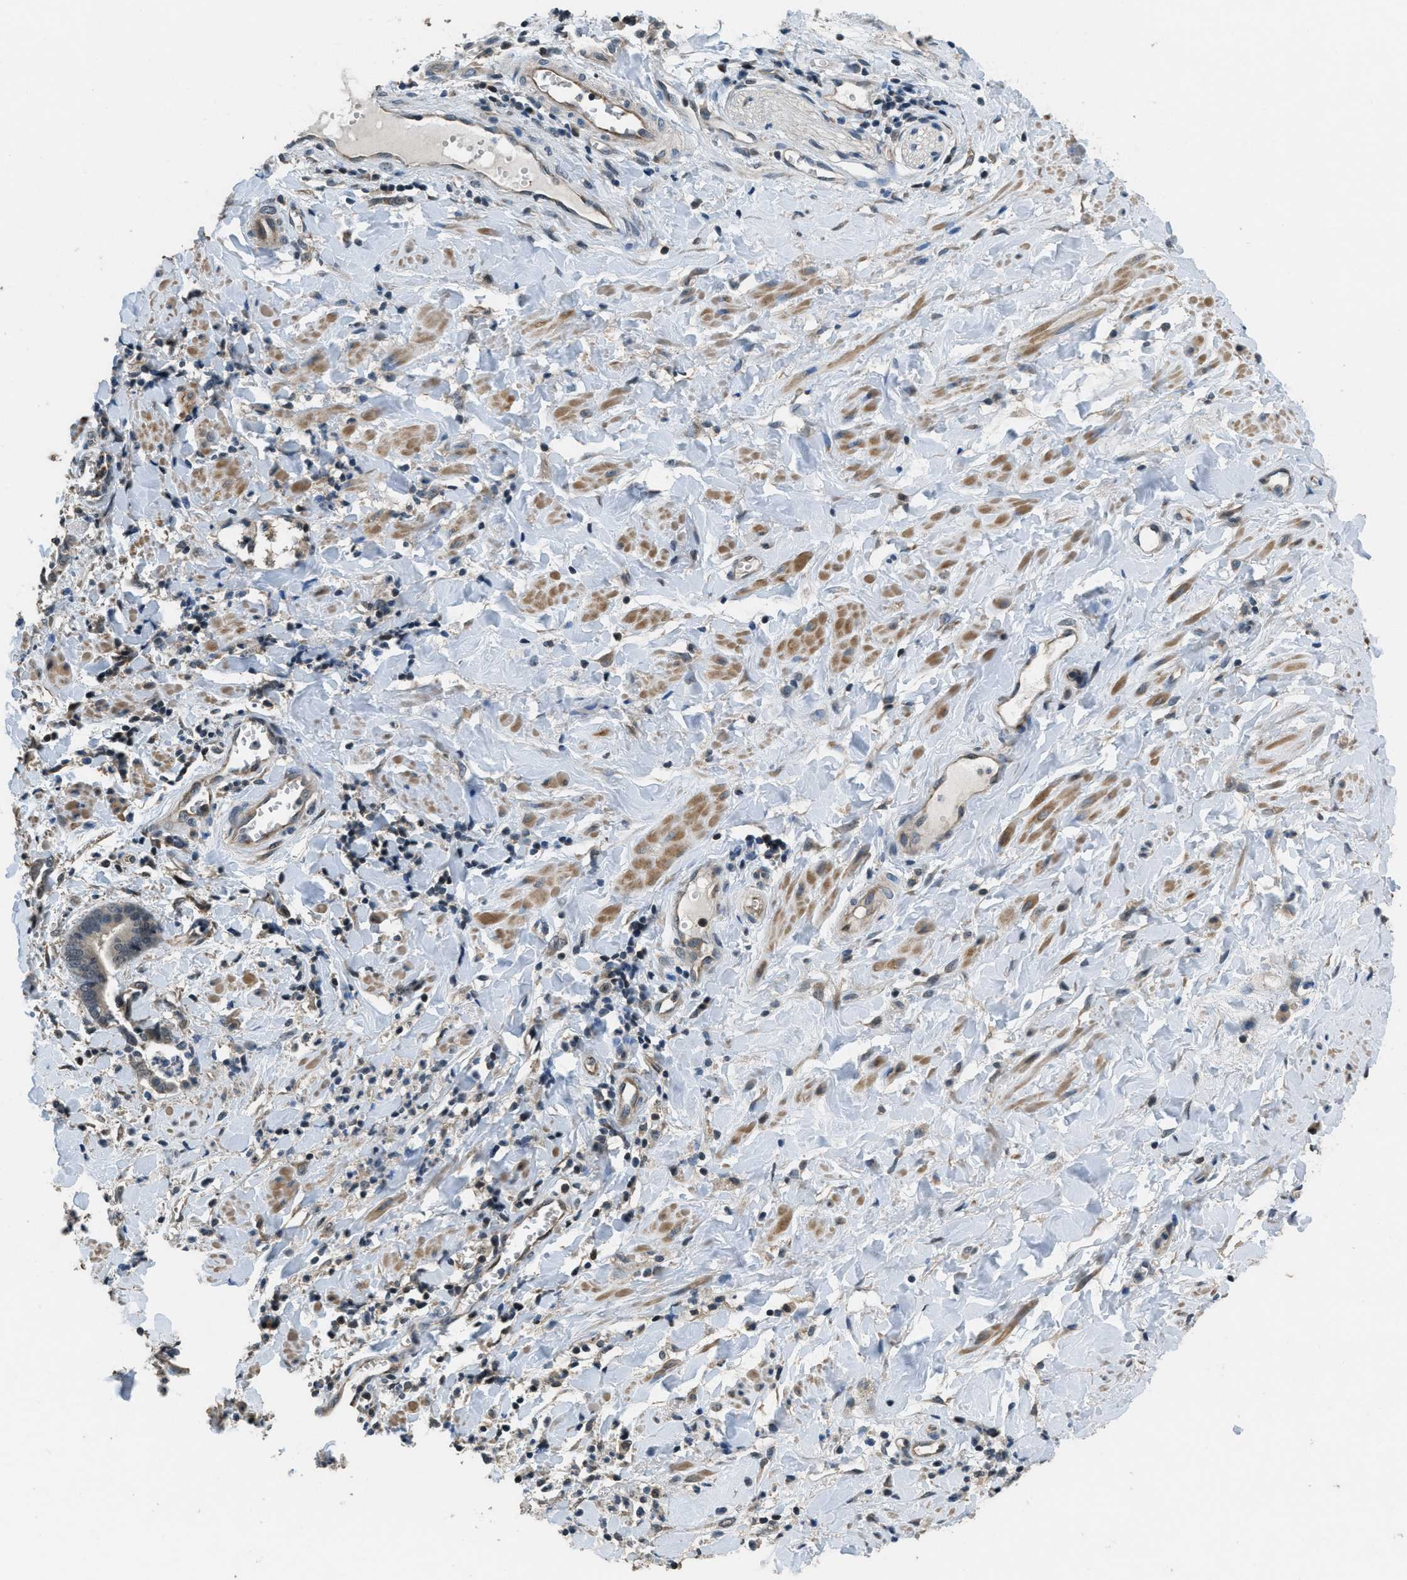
{"staining": {"intensity": "negative", "quantity": "none", "location": "none"}, "tissue": "cervical cancer", "cell_type": "Tumor cells", "image_type": "cancer", "snomed": [{"axis": "morphology", "description": "Adenocarcinoma, NOS"}, {"axis": "topography", "description": "Cervix"}], "caption": "A histopathology image of human cervical adenocarcinoma is negative for staining in tumor cells.", "gene": "NAT1", "patient": {"sex": "female", "age": 44}}